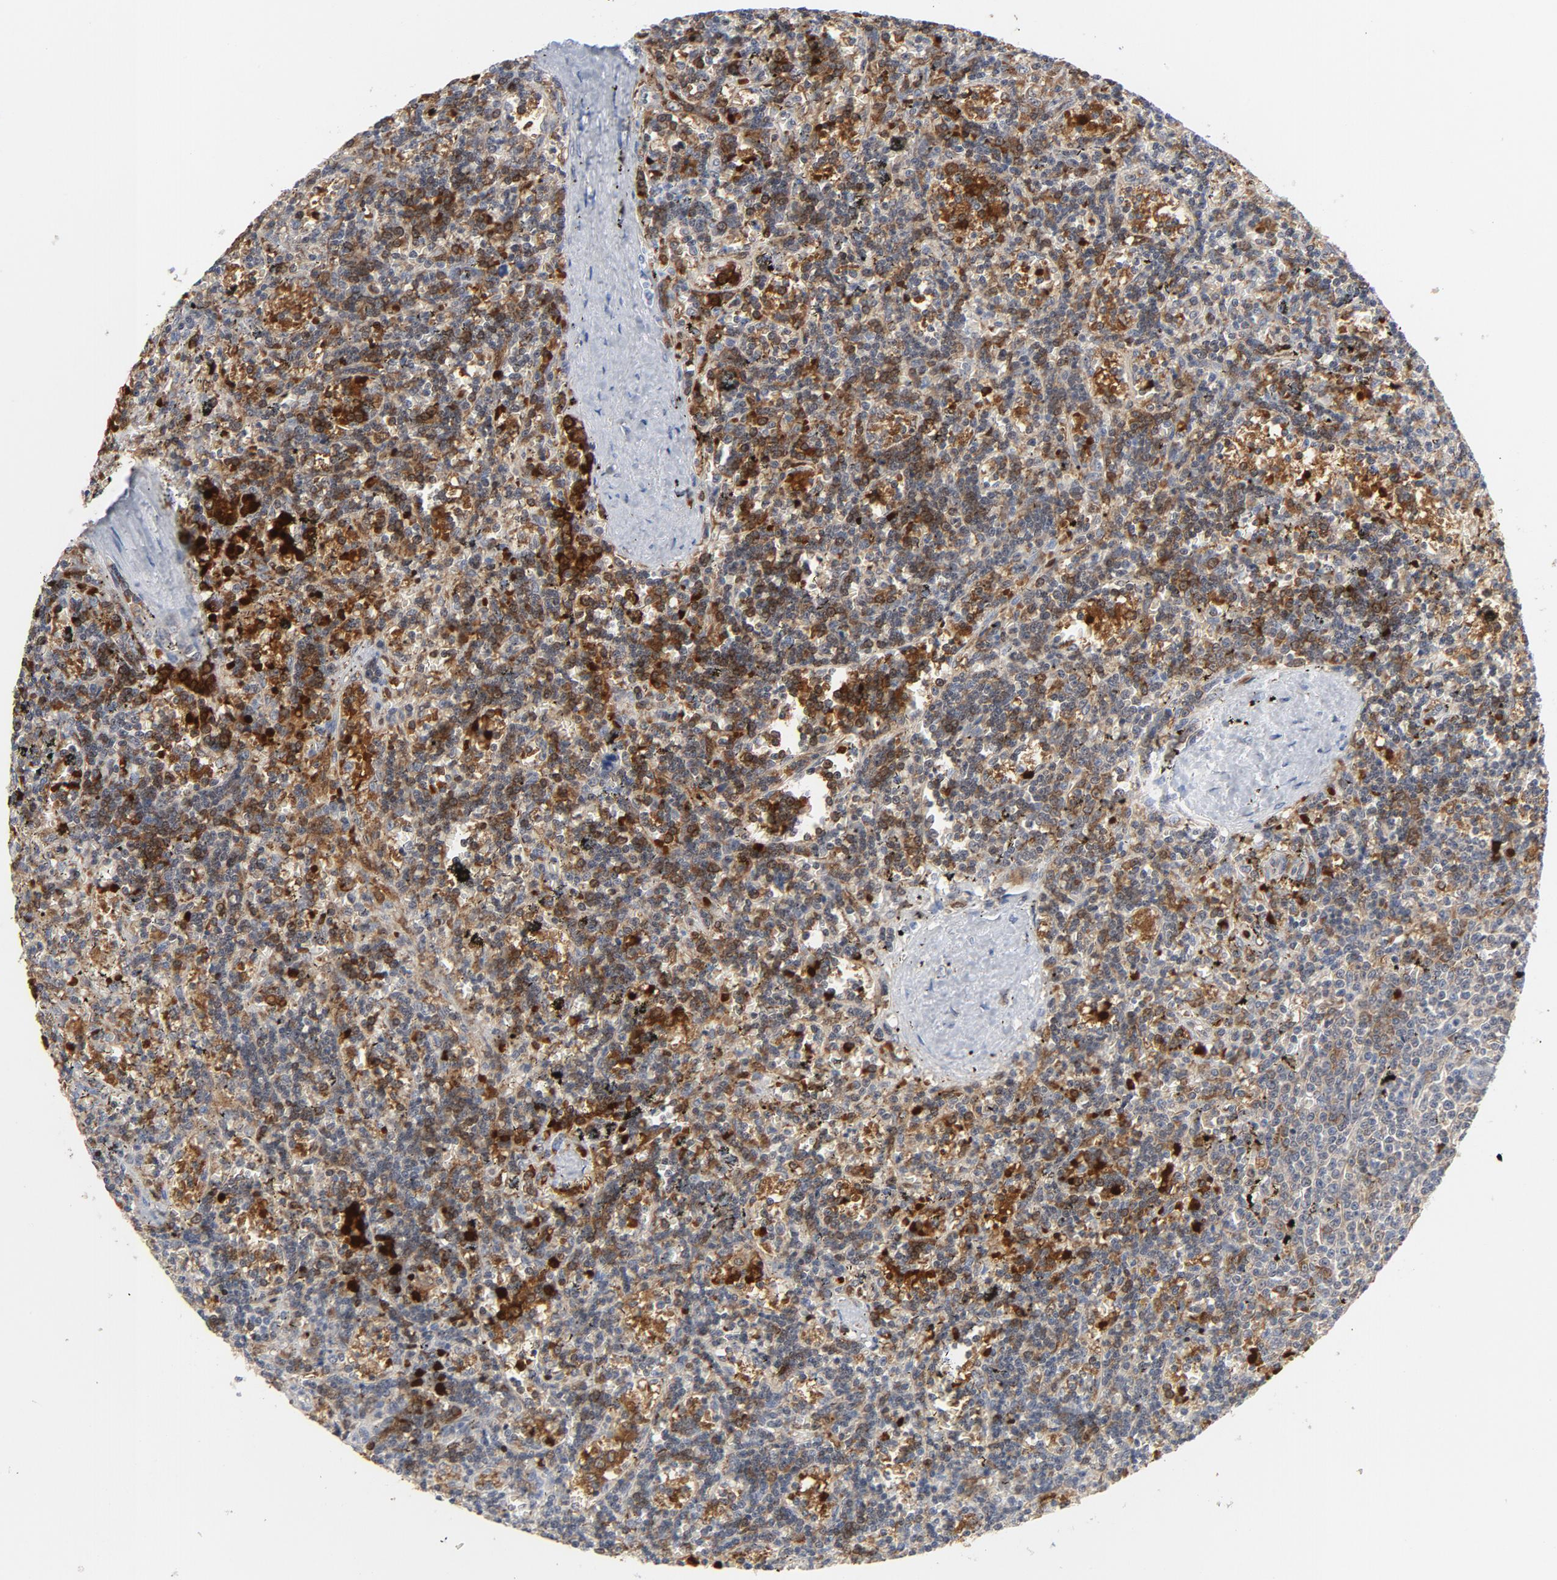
{"staining": {"intensity": "moderate", "quantity": ">75%", "location": "cytoplasmic/membranous"}, "tissue": "lymphoma", "cell_type": "Tumor cells", "image_type": "cancer", "snomed": [{"axis": "morphology", "description": "Malignant lymphoma, non-Hodgkin's type, Low grade"}, {"axis": "topography", "description": "Spleen"}], "caption": "Malignant lymphoma, non-Hodgkin's type (low-grade) stained with immunohistochemistry displays moderate cytoplasmic/membranous staining in approximately >75% of tumor cells.", "gene": "PRDX1", "patient": {"sex": "male", "age": 60}}